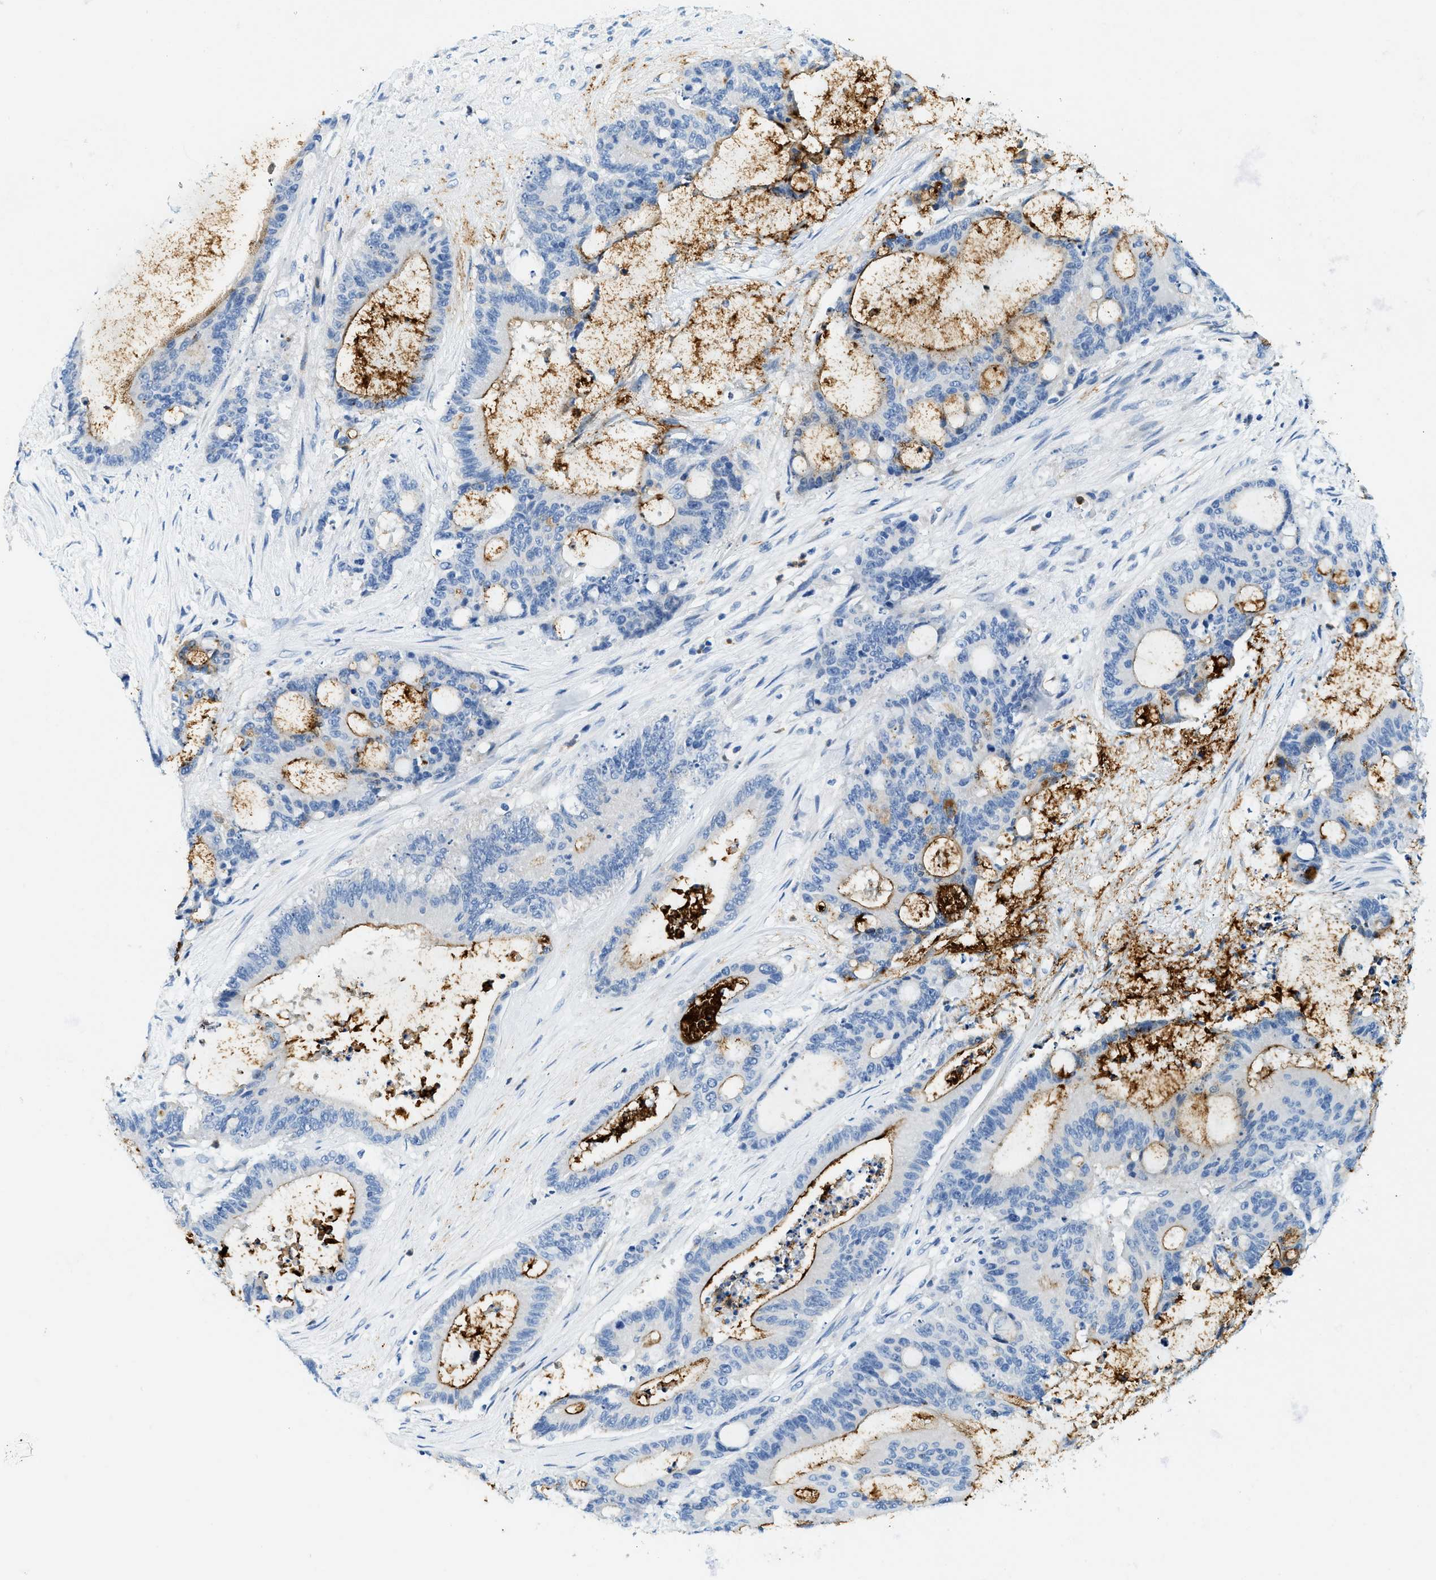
{"staining": {"intensity": "moderate", "quantity": "25%-75%", "location": "cytoplasmic/membranous"}, "tissue": "liver cancer", "cell_type": "Tumor cells", "image_type": "cancer", "snomed": [{"axis": "morphology", "description": "Cholangiocarcinoma"}, {"axis": "topography", "description": "Liver"}], "caption": "Liver cholangiocarcinoma stained with a protein marker shows moderate staining in tumor cells.", "gene": "ZDHHC13", "patient": {"sex": "female", "age": 73}}